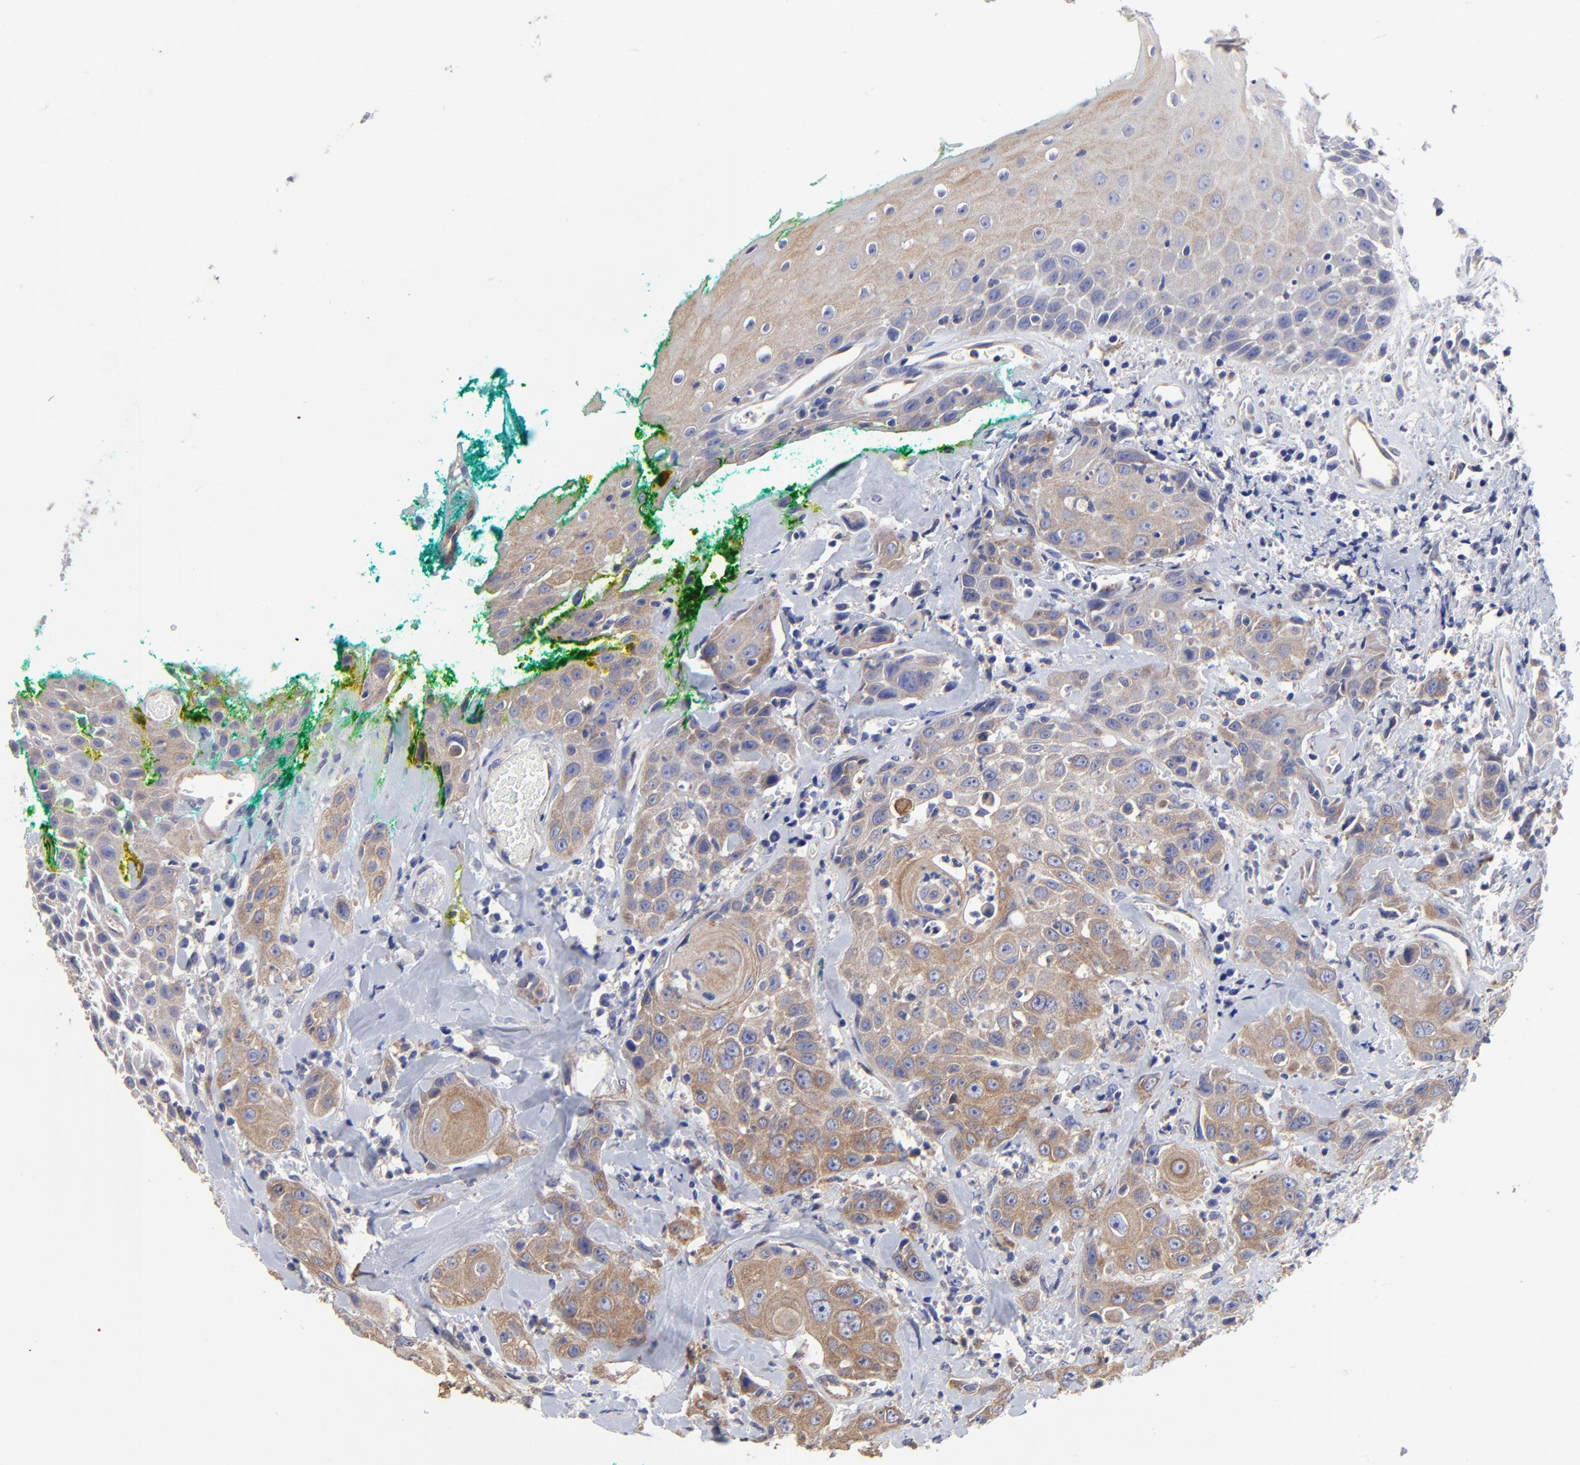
{"staining": {"intensity": "moderate", "quantity": ">75%", "location": "cytoplasmic/membranous"}, "tissue": "head and neck cancer", "cell_type": "Tumor cells", "image_type": "cancer", "snomed": [{"axis": "morphology", "description": "Squamous cell carcinoma, NOS"}, {"axis": "topography", "description": "Oral tissue"}, {"axis": "topography", "description": "Head-Neck"}], "caption": "Head and neck cancer stained with a protein marker shows moderate staining in tumor cells.", "gene": "SULF2", "patient": {"sex": "female", "age": 82}}